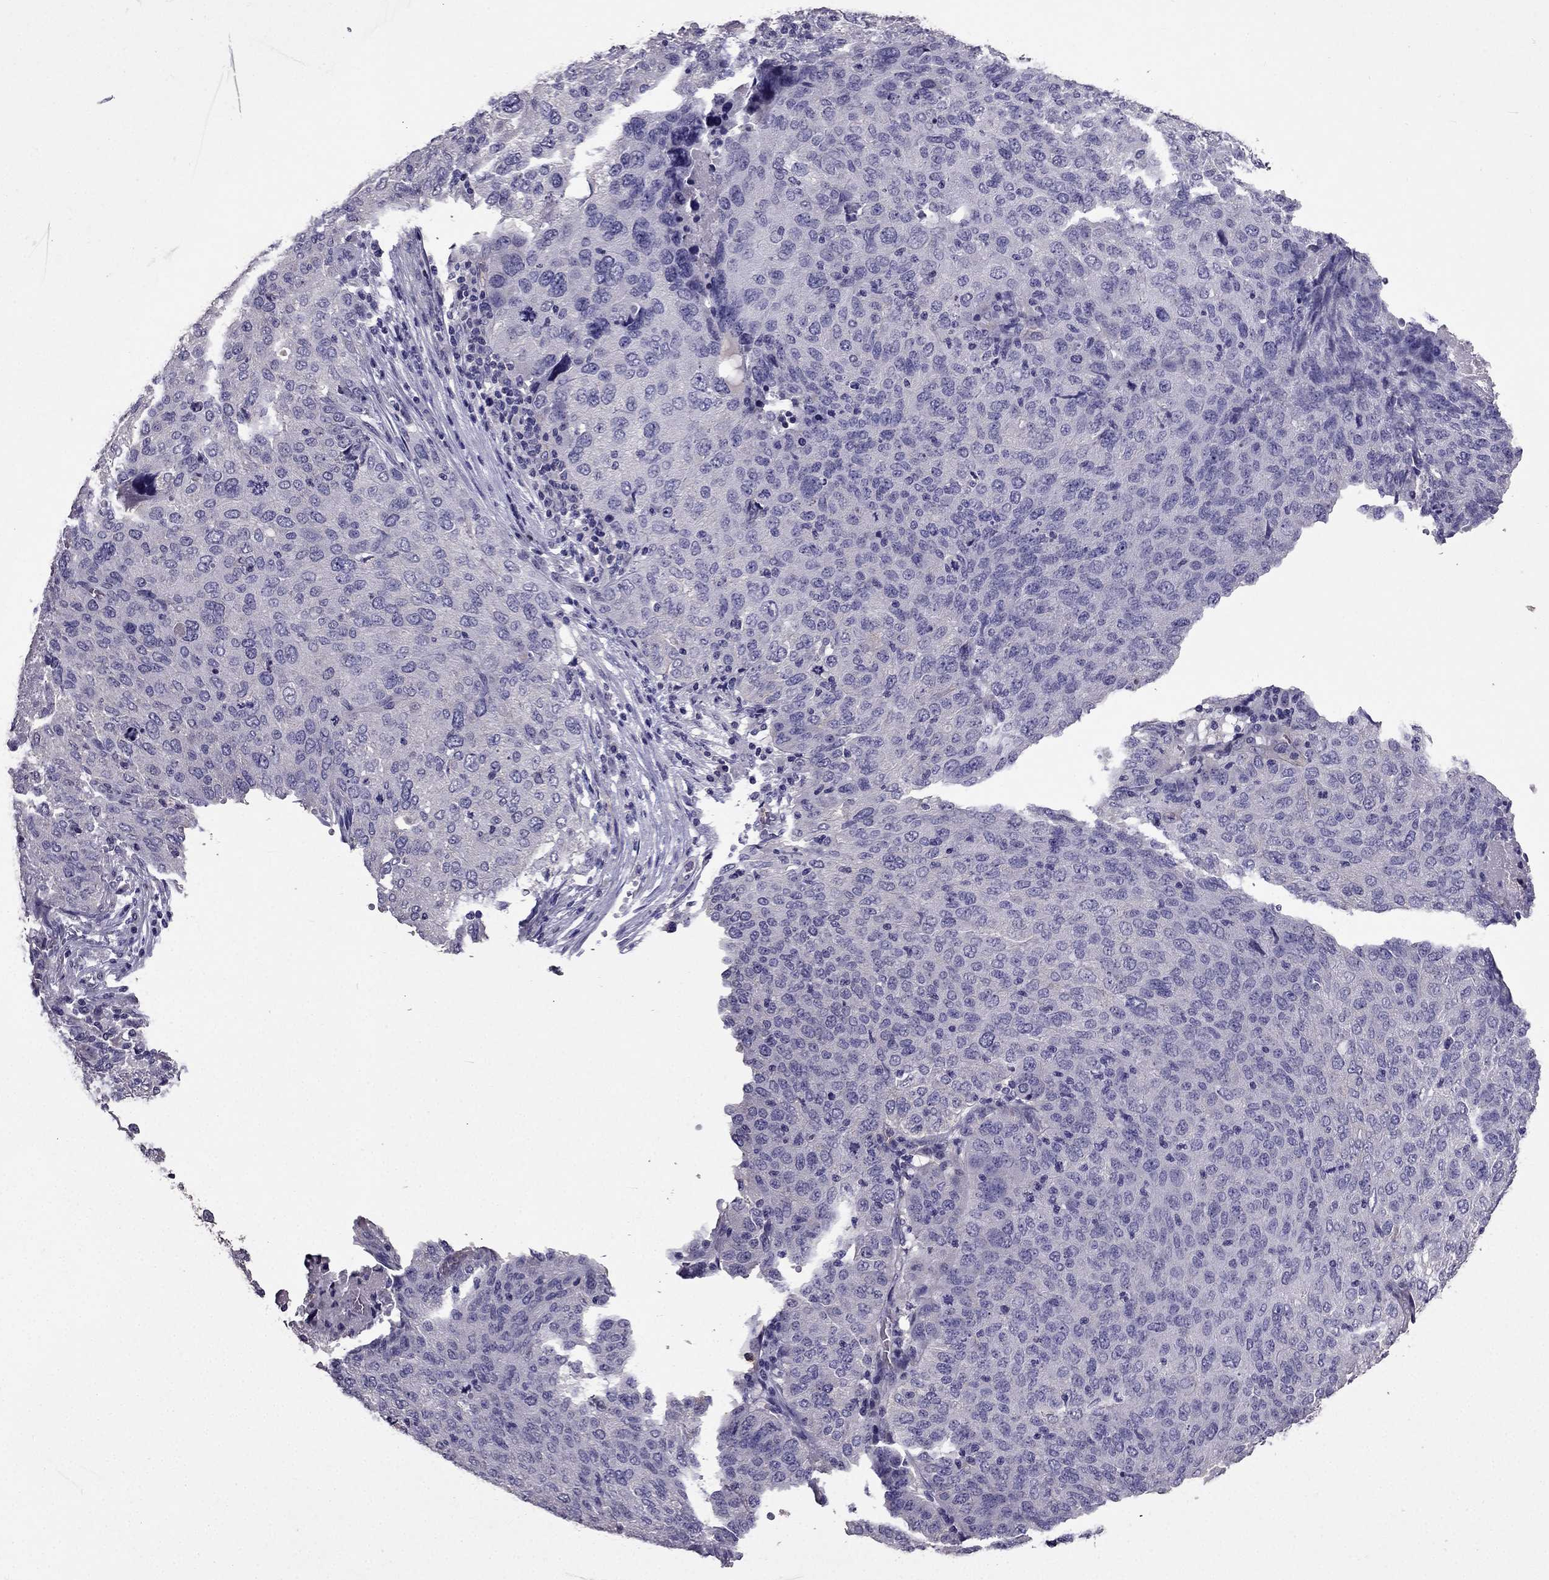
{"staining": {"intensity": "negative", "quantity": "none", "location": "none"}, "tissue": "ovarian cancer", "cell_type": "Tumor cells", "image_type": "cancer", "snomed": [{"axis": "morphology", "description": "Carcinoma, endometroid"}, {"axis": "topography", "description": "Ovary"}], "caption": "Tumor cells are negative for protein expression in human ovarian cancer (endometroid carcinoma).", "gene": "RFLNB", "patient": {"sex": "female", "age": 58}}